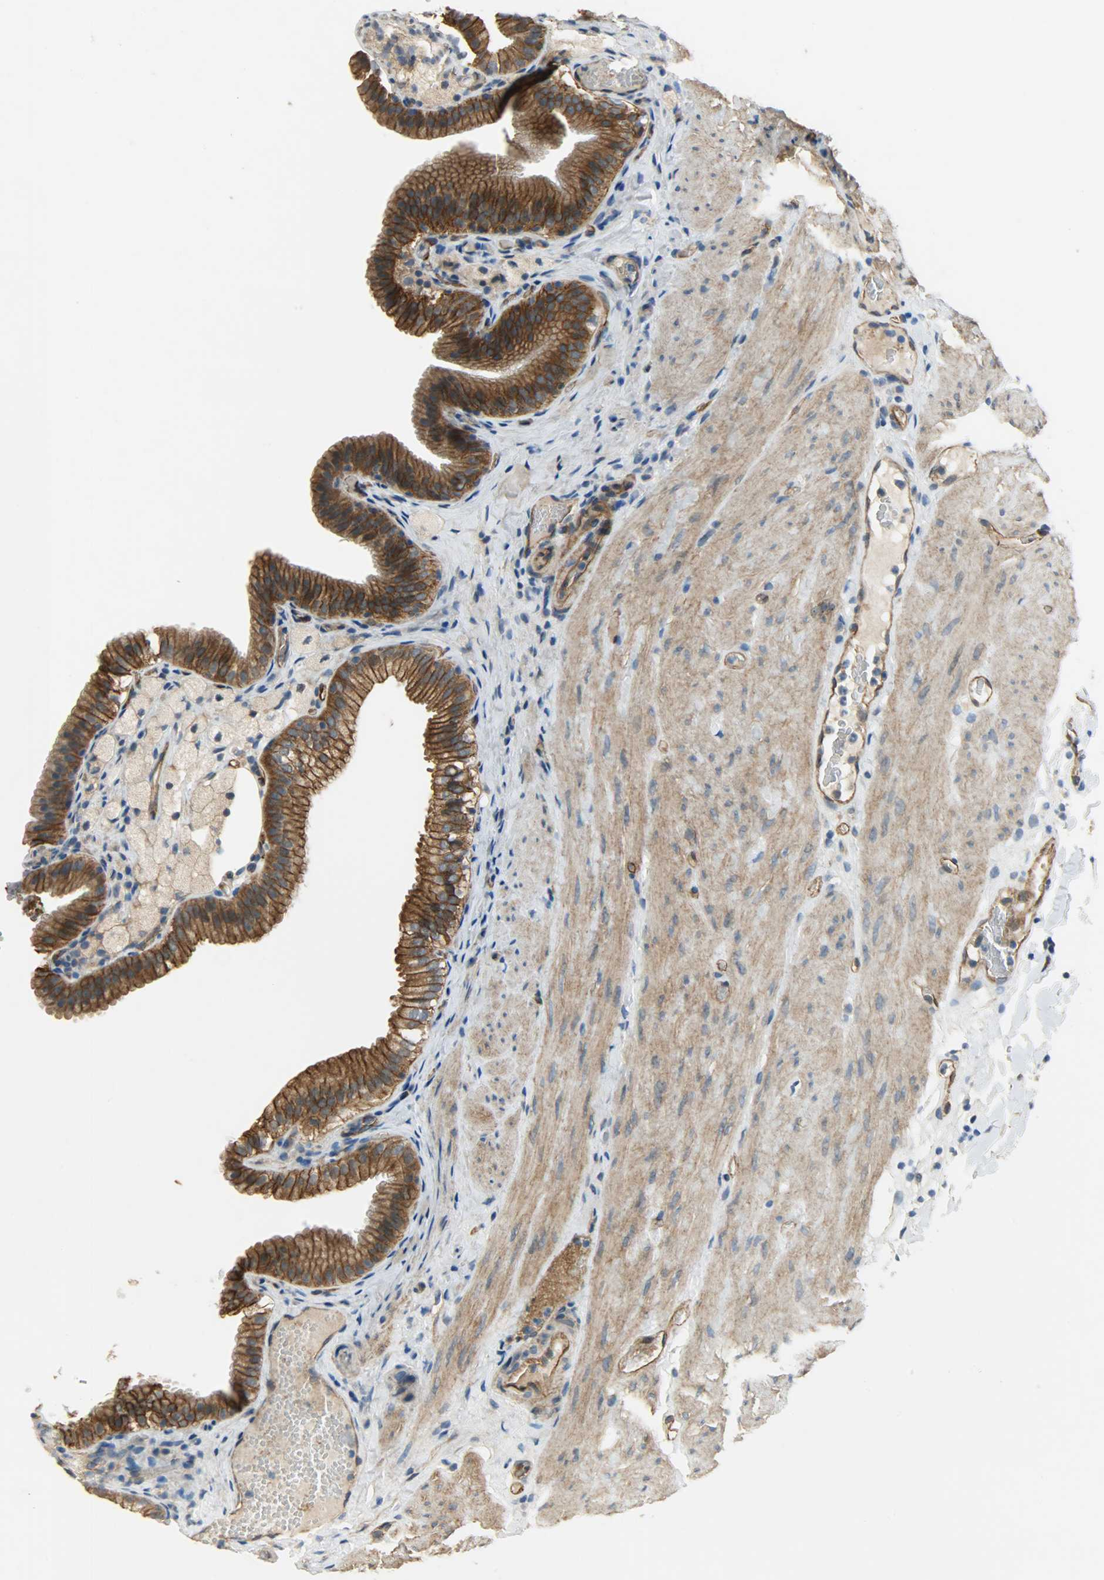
{"staining": {"intensity": "strong", "quantity": ">75%", "location": "cytoplasmic/membranous"}, "tissue": "gallbladder", "cell_type": "Glandular cells", "image_type": "normal", "snomed": [{"axis": "morphology", "description": "Normal tissue, NOS"}, {"axis": "topography", "description": "Gallbladder"}], "caption": "Immunohistochemistry (IHC) (DAB) staining of benign human gallbladder shows strong cytoplasmic/membranous protein expression in approximately >75% of glandular cells.", "gene": "KIAA1217", "patient": {"sex": "female", "age": 24}}